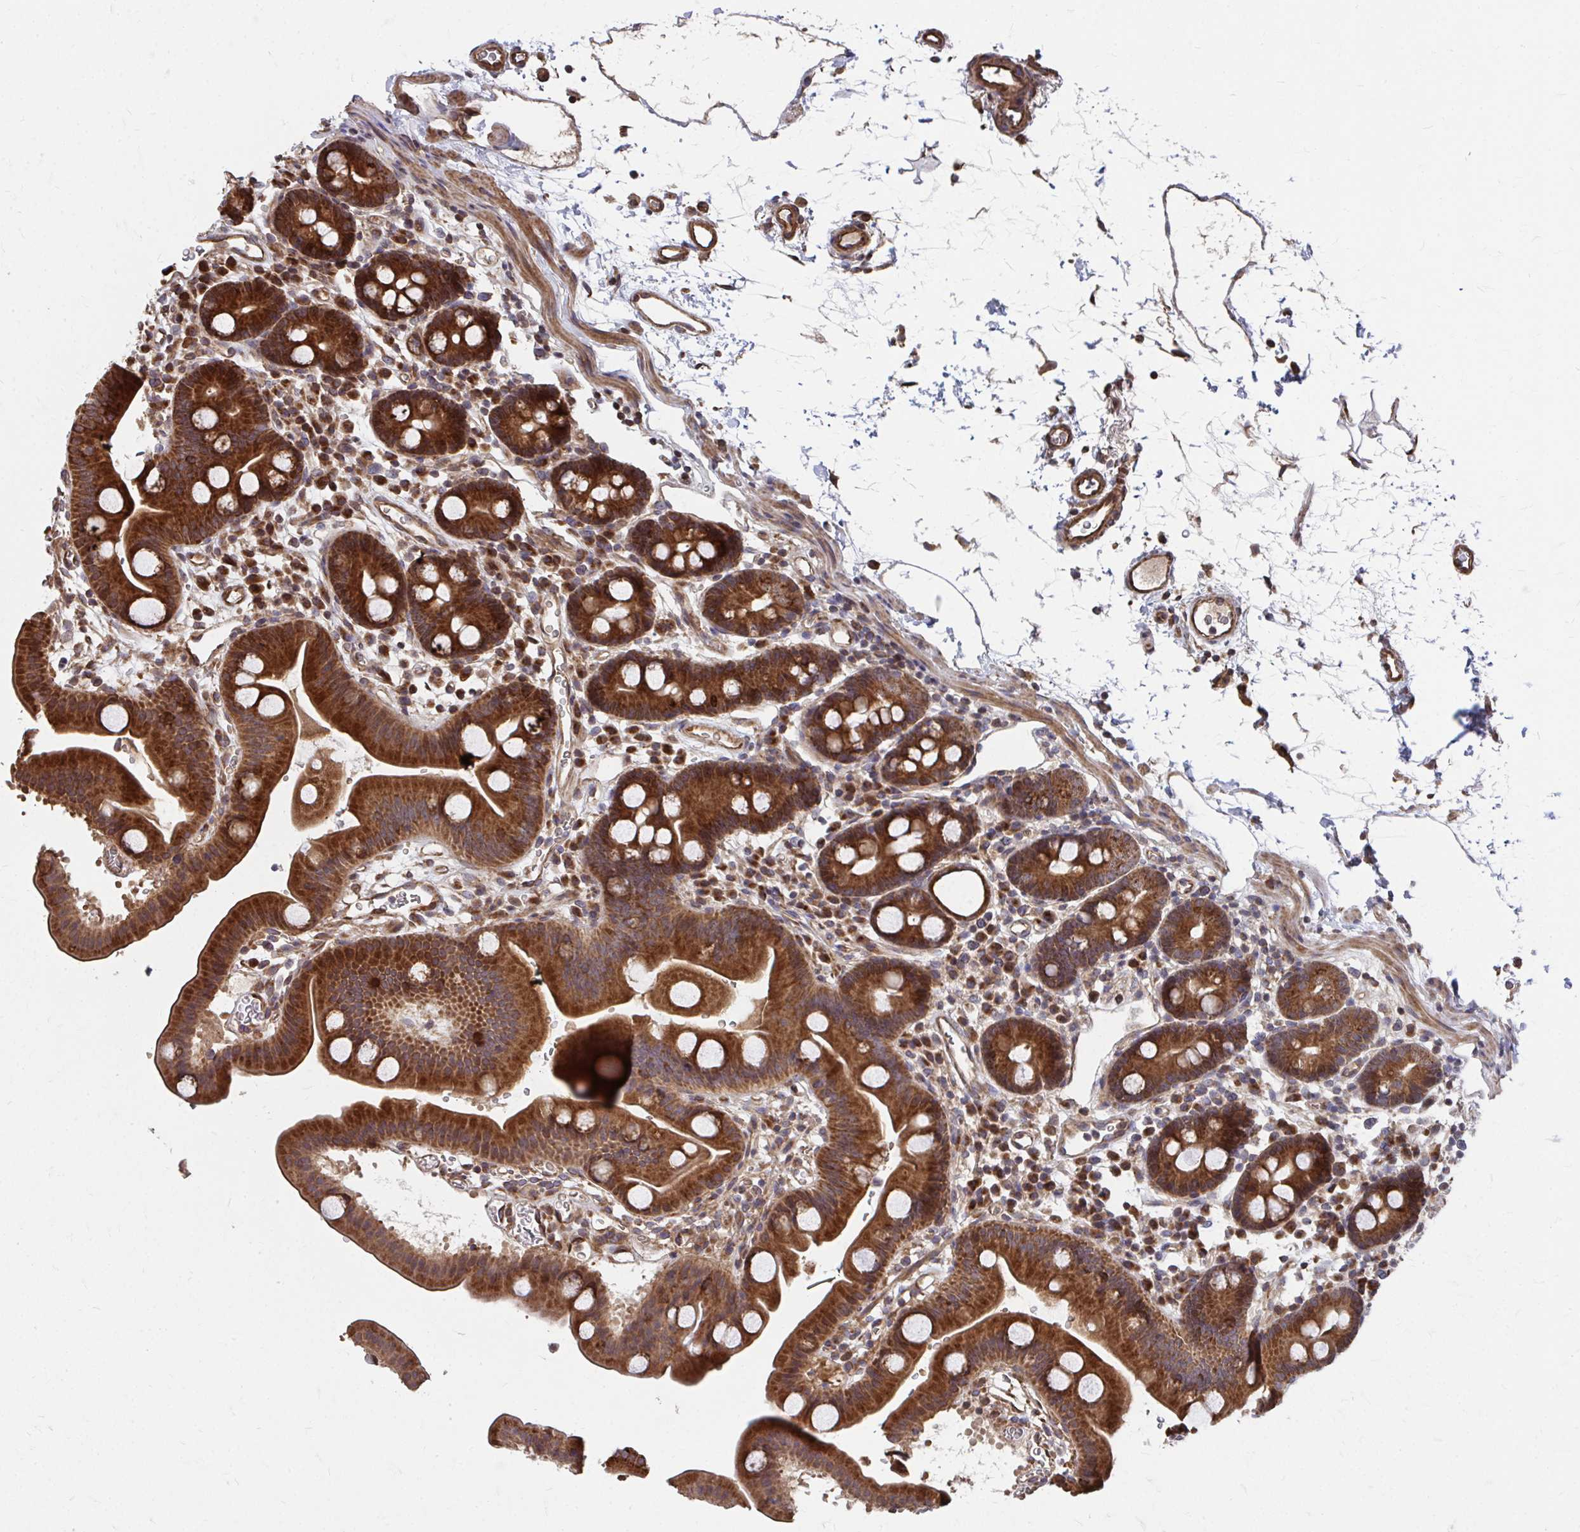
{"staining": {"intensity": "strong", "quantity": ">75%", "location": "cytoplasmic/membranous"}, "tissue": "duodenum", "cell_type": "Glandular cells", "image_type": "normal", "snomed": [{"axis": "morphology", "description": "Normal tissue, NOS"}, {"axis": "topography", "description": "Duodenum"}], "caption": "High-power microscopy captured an IHC image of unremarkable duodenum, revealing strong cytoplasmic/membranous expression in approximately >75% of glandular cells. Using DAB (brown) and hematoxylin (blue) stains, captured at high magnification using brightfield microscopy.", "gene": "FAM89A", "patient": {"sex": "male", "age": 59}}